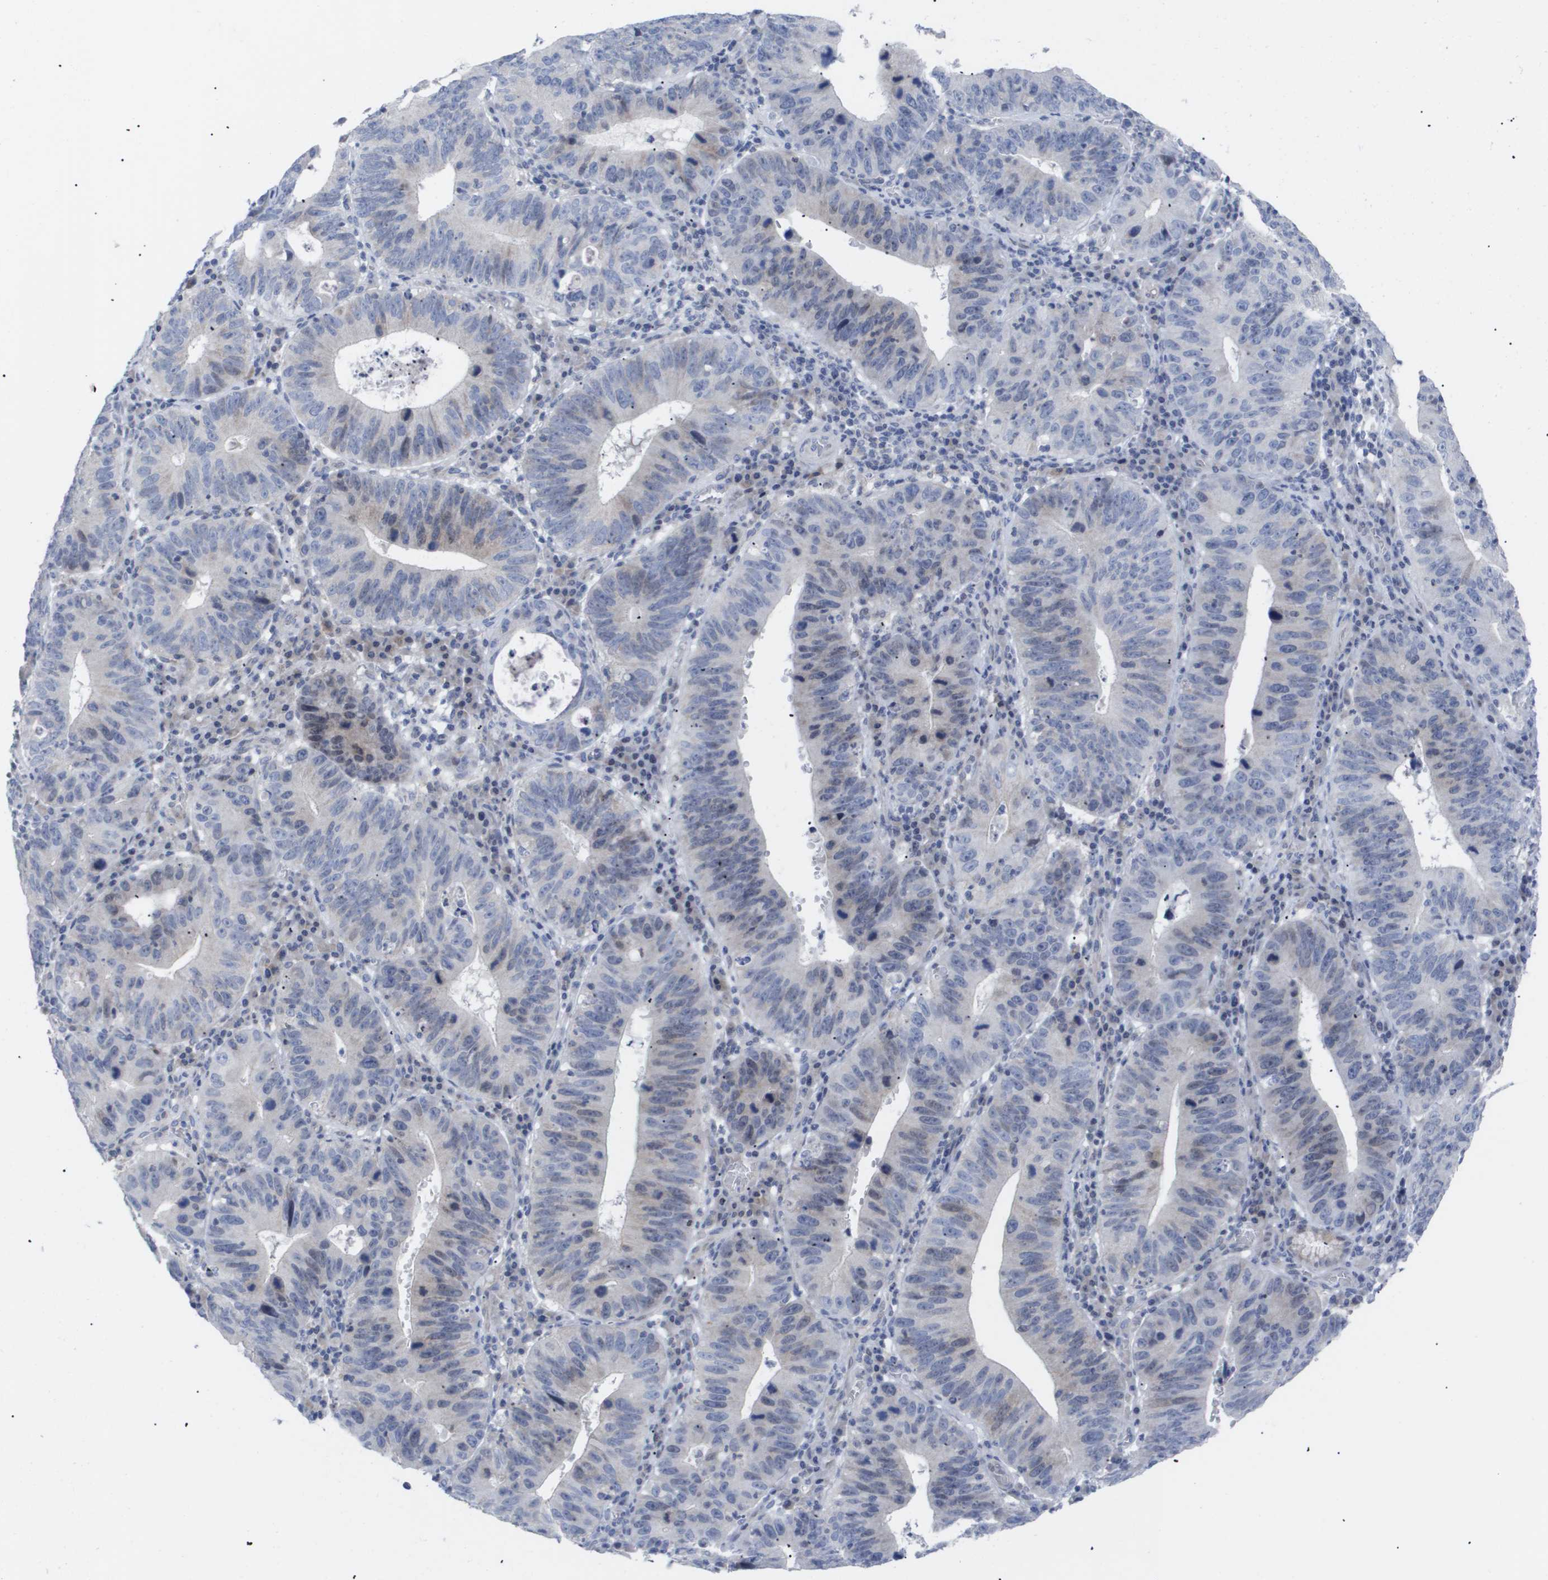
{"staining": {"intensity": "negative", "quantity": "none", "location": "none"}, "tissue": "stomach cancer", "cell_type": "Tumor cells", "image_type": "cancer", "snomed": [{"axis": "morphology", "description": "Adenocarcinoma, NOS"}, {"axis": "topography", "description": "Stomach"}], "caption": "Stomach cancer (adenocarcinoma) was stained to show a protein in brown. There is no significant staining in tumor cells.", "gene": "CAV3", "patient": {"sex": "male", "age": 59}}